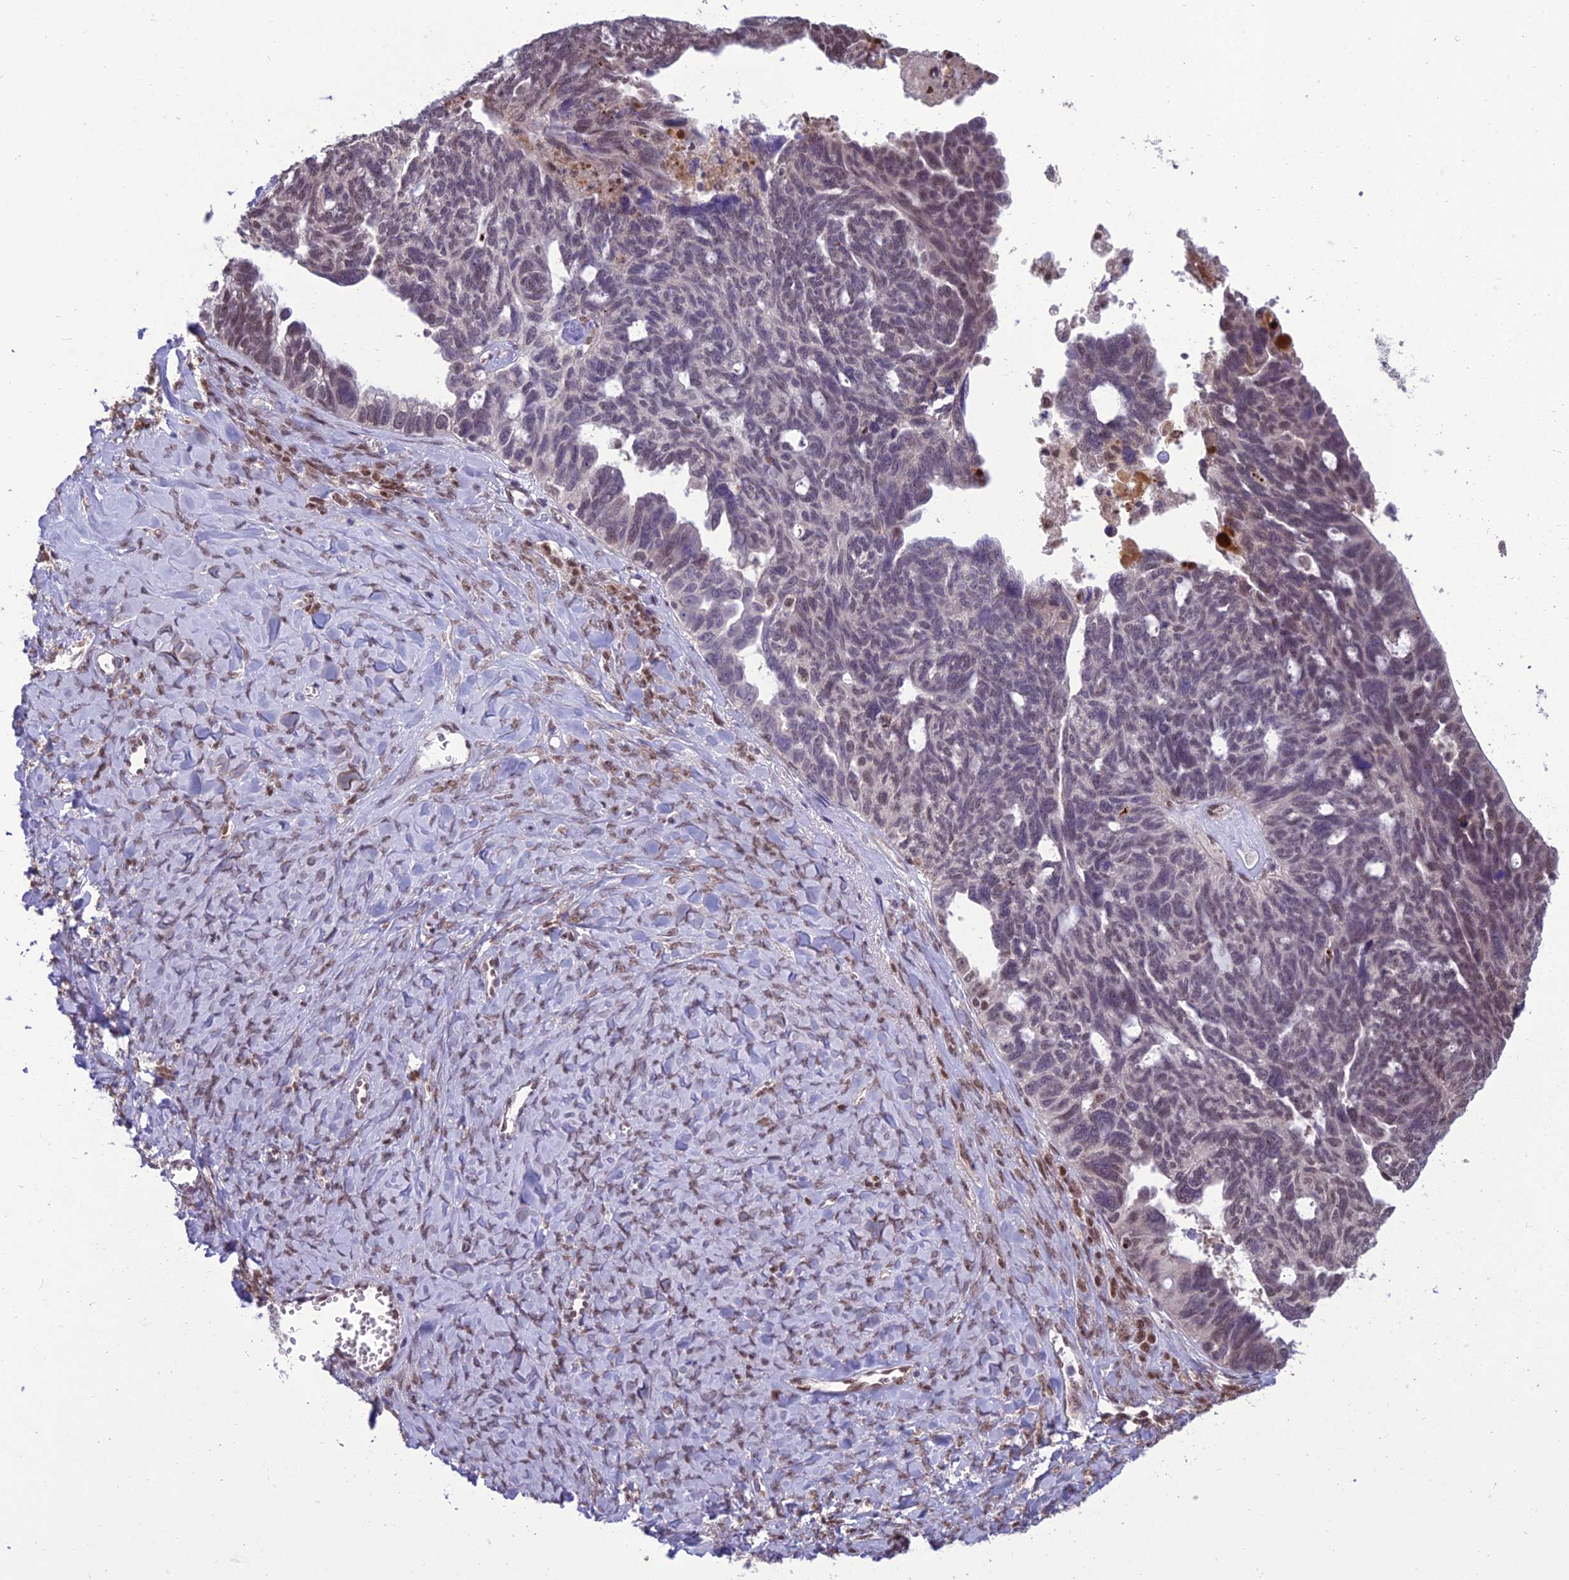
{"staining": {"intensity": "moderate", "quantity": "<25%", "location": "nuclear"}, "tissue": "ovarian cancer", "cell_type": "Tumor cells", "image_type": "cancer", "snomed": [{"axis": "morphology", "description": "Cystadenocarcinoma, serous, NOS"}, {"axis": "topography", "description": "Ovary"}], "caption": "Human ovarian cancer stained with a protein marker shows moderate staining in tumor cells.", "gene": "RANBP3", "patient": {"sex": "female", "age": 79}}